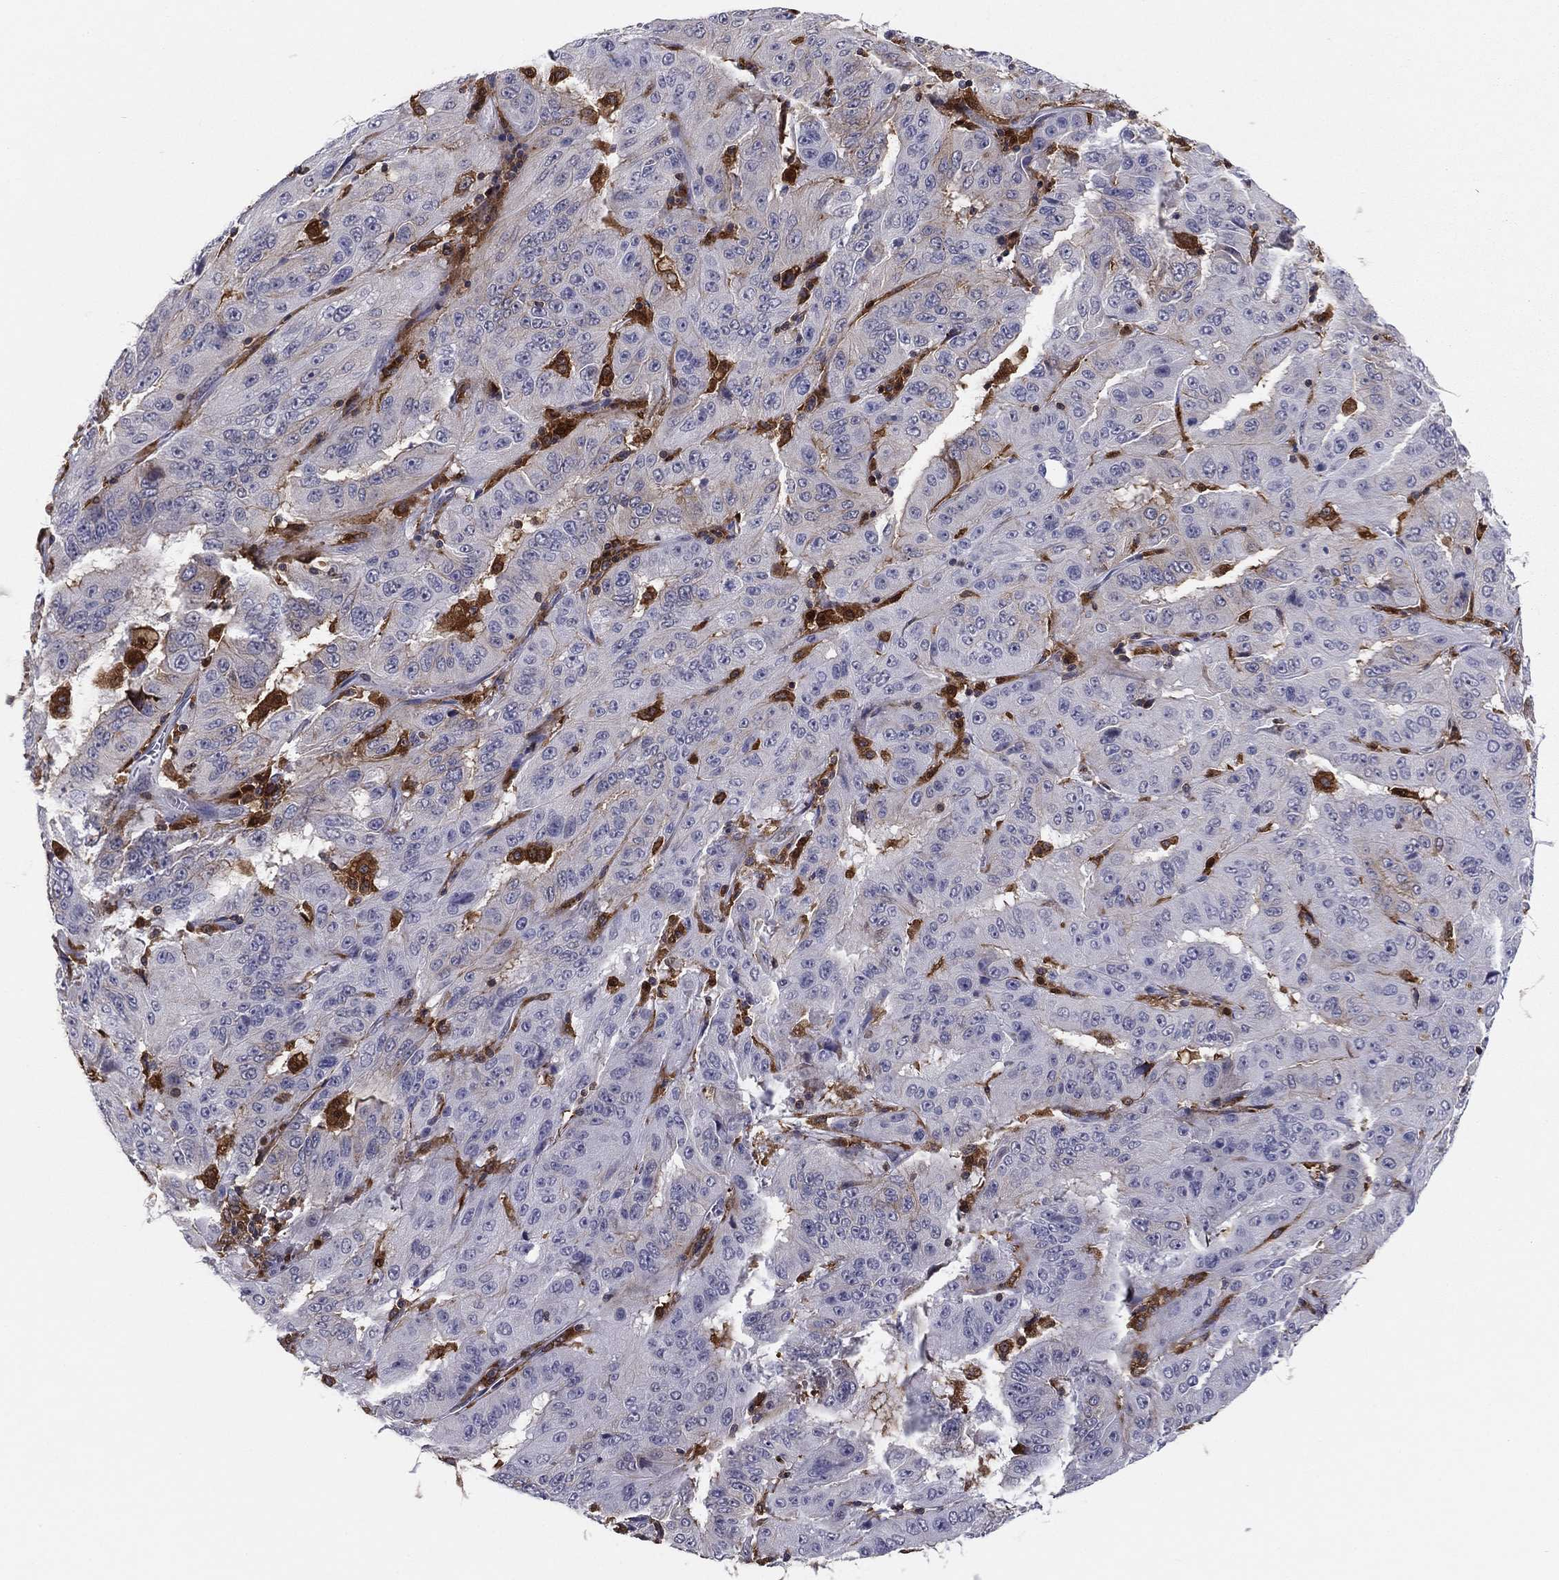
{"staining": {"intensity": "negative", "quantity": "none", "location": "none"}, "tissue": "pancreatic cancer", "cell_type": "Tumor cells", "image_type": "cancer", "snomed": [{"axis": "morphology", "description": "Adenocarcinoma, NOS"}, {"axis": "topography", "description": "Pancreas"}], "caption": "High magnification brightfield microscopy of pancreatic adenocarcinoma stained with DAB (3,3'-diaminobenzidine) (brown) and counterstained with hematoxylin (blue): tumor cells show no significant positivity.", "gene": "PLCB2", "patient": {"sex": "male", "age": 63}}